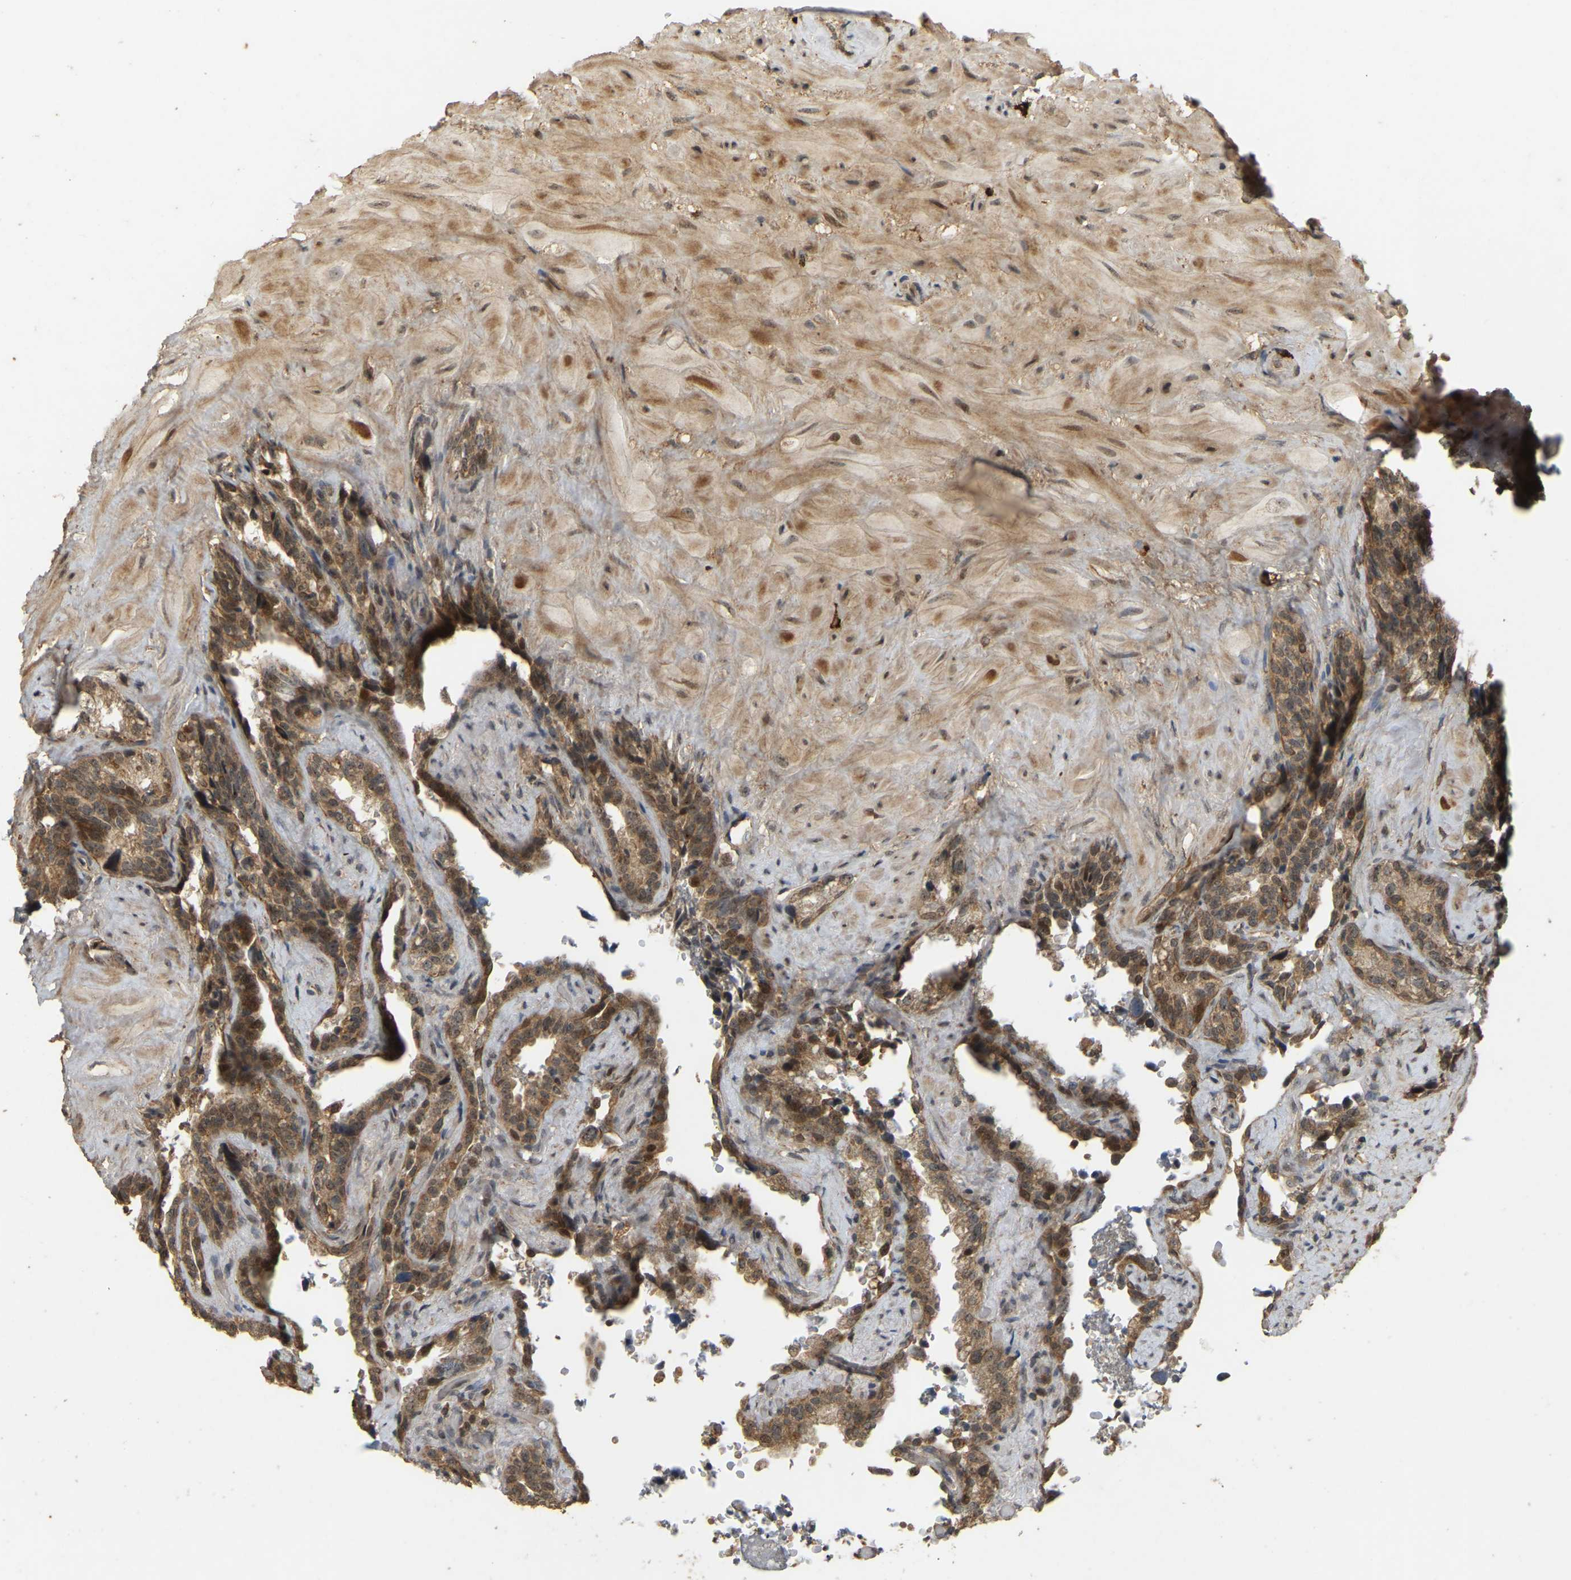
{"staining": {"intensity": "moderate", "quantity": ">75%", "location": "cytoplasmic/membranous,nuclear"}, "tissue": "seminal vesicle", "cell_type": "Glandular cells", "image_type": "normal", "snomed": [{"axis": "morphology", "description": "Normal tissue, NOS"}, {"axis": "topography", "description": "Seminal veicle"}], "caption": "Moderate cytoplasmic/membranous,nuclear positivity is appreciated in about >75% of glandular cells in normal seminal vesicle.", "gene": "BRF2", "patient": {"sex": "male", "age": 68}}